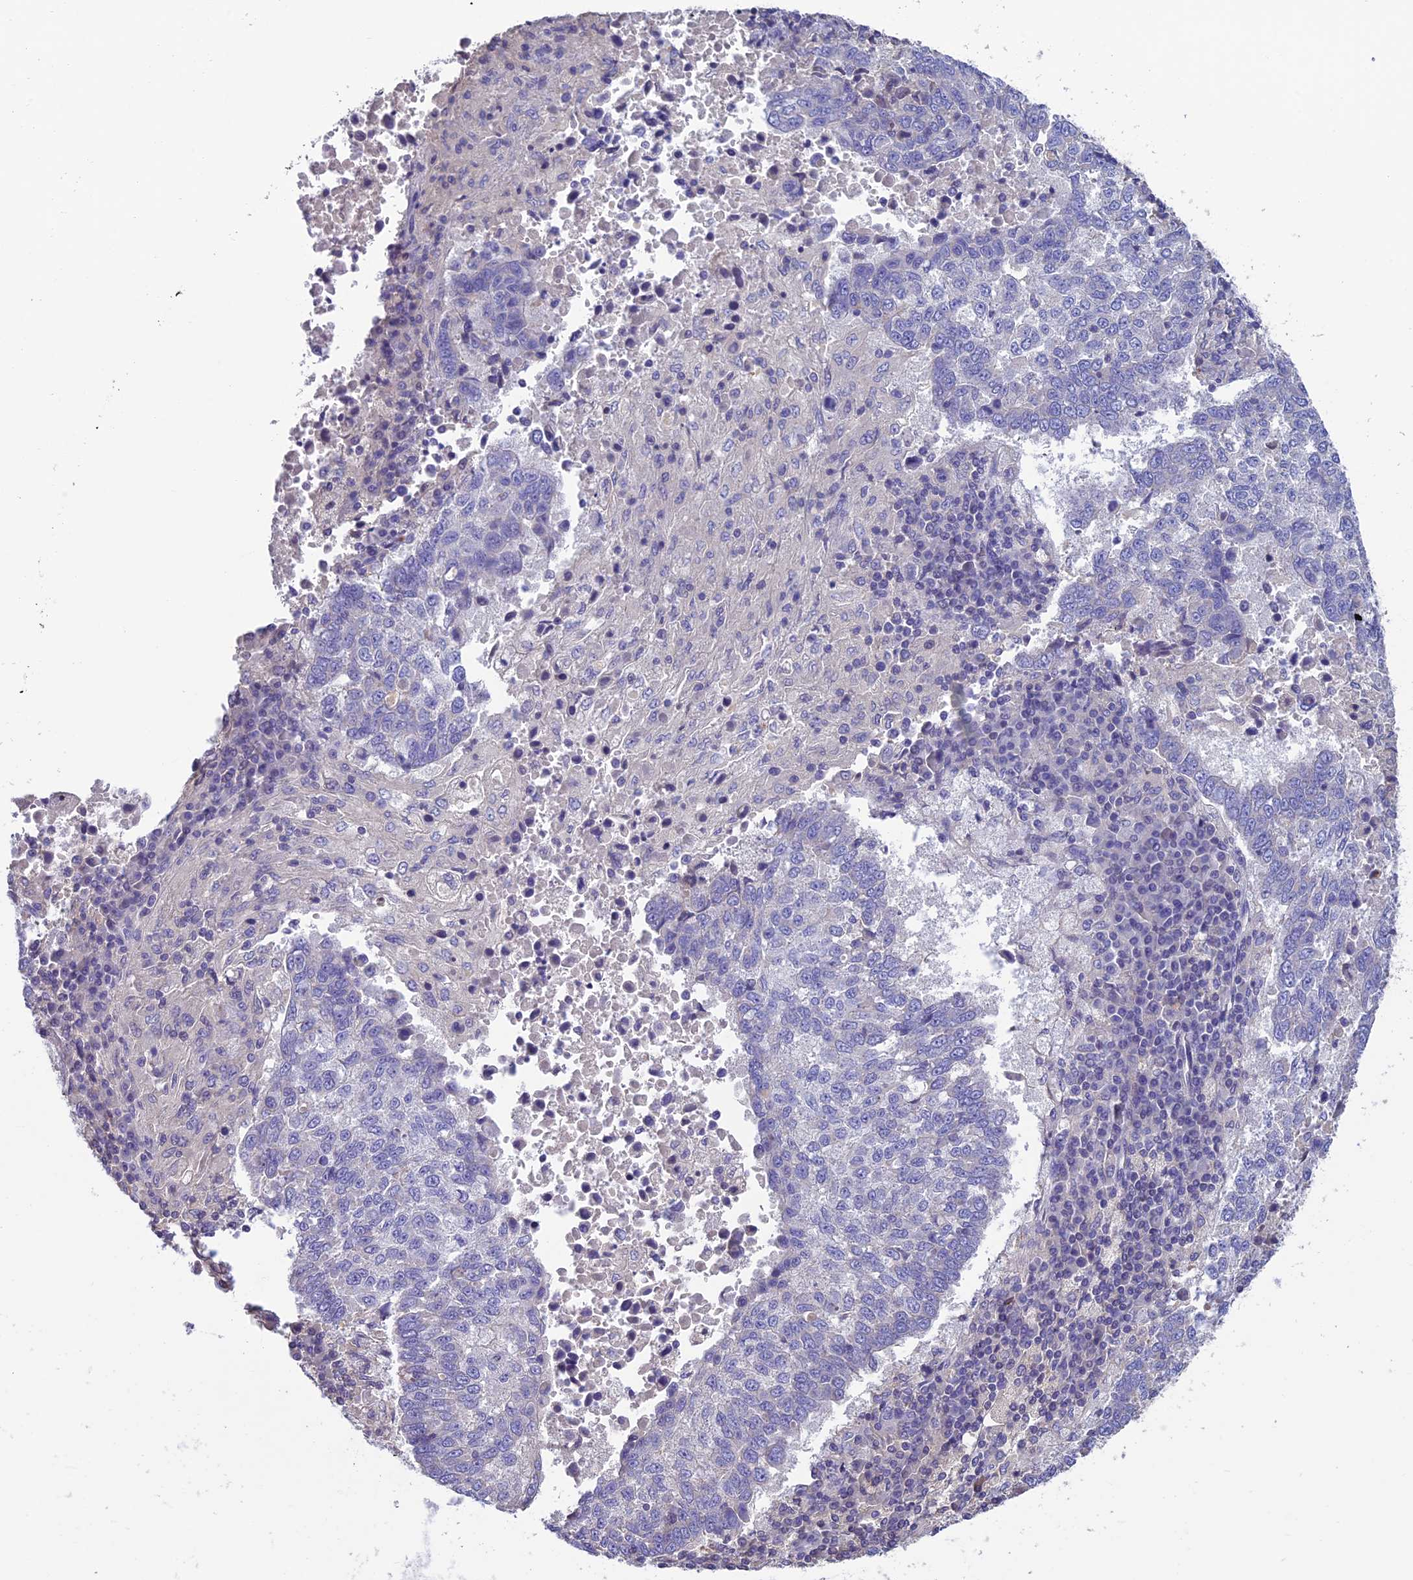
{"staining": {"intensity": "negative", "quantity": "none", "location": "none"}, "tissue": "lung cancer", "cell_type": "Tumor cells", "image_type": "cancer", "snomed": [{"axis": "morphology", "description": "Squamous cell carcinoma, NOS"}, {"axis": "topography", "description": "Lung"}], "caption": "Micrograph shows no protein positivity in tumor cells of lung cancer (squamous cell carcinoma) tissue. The staining was performed using DAB to visualize the protein expression in brown, while the nuclei were stained in blue with hematoxylin (Magnification: 20x).", "gene": "FAM178B", "patient": {"sex": "male", "age": 73}}